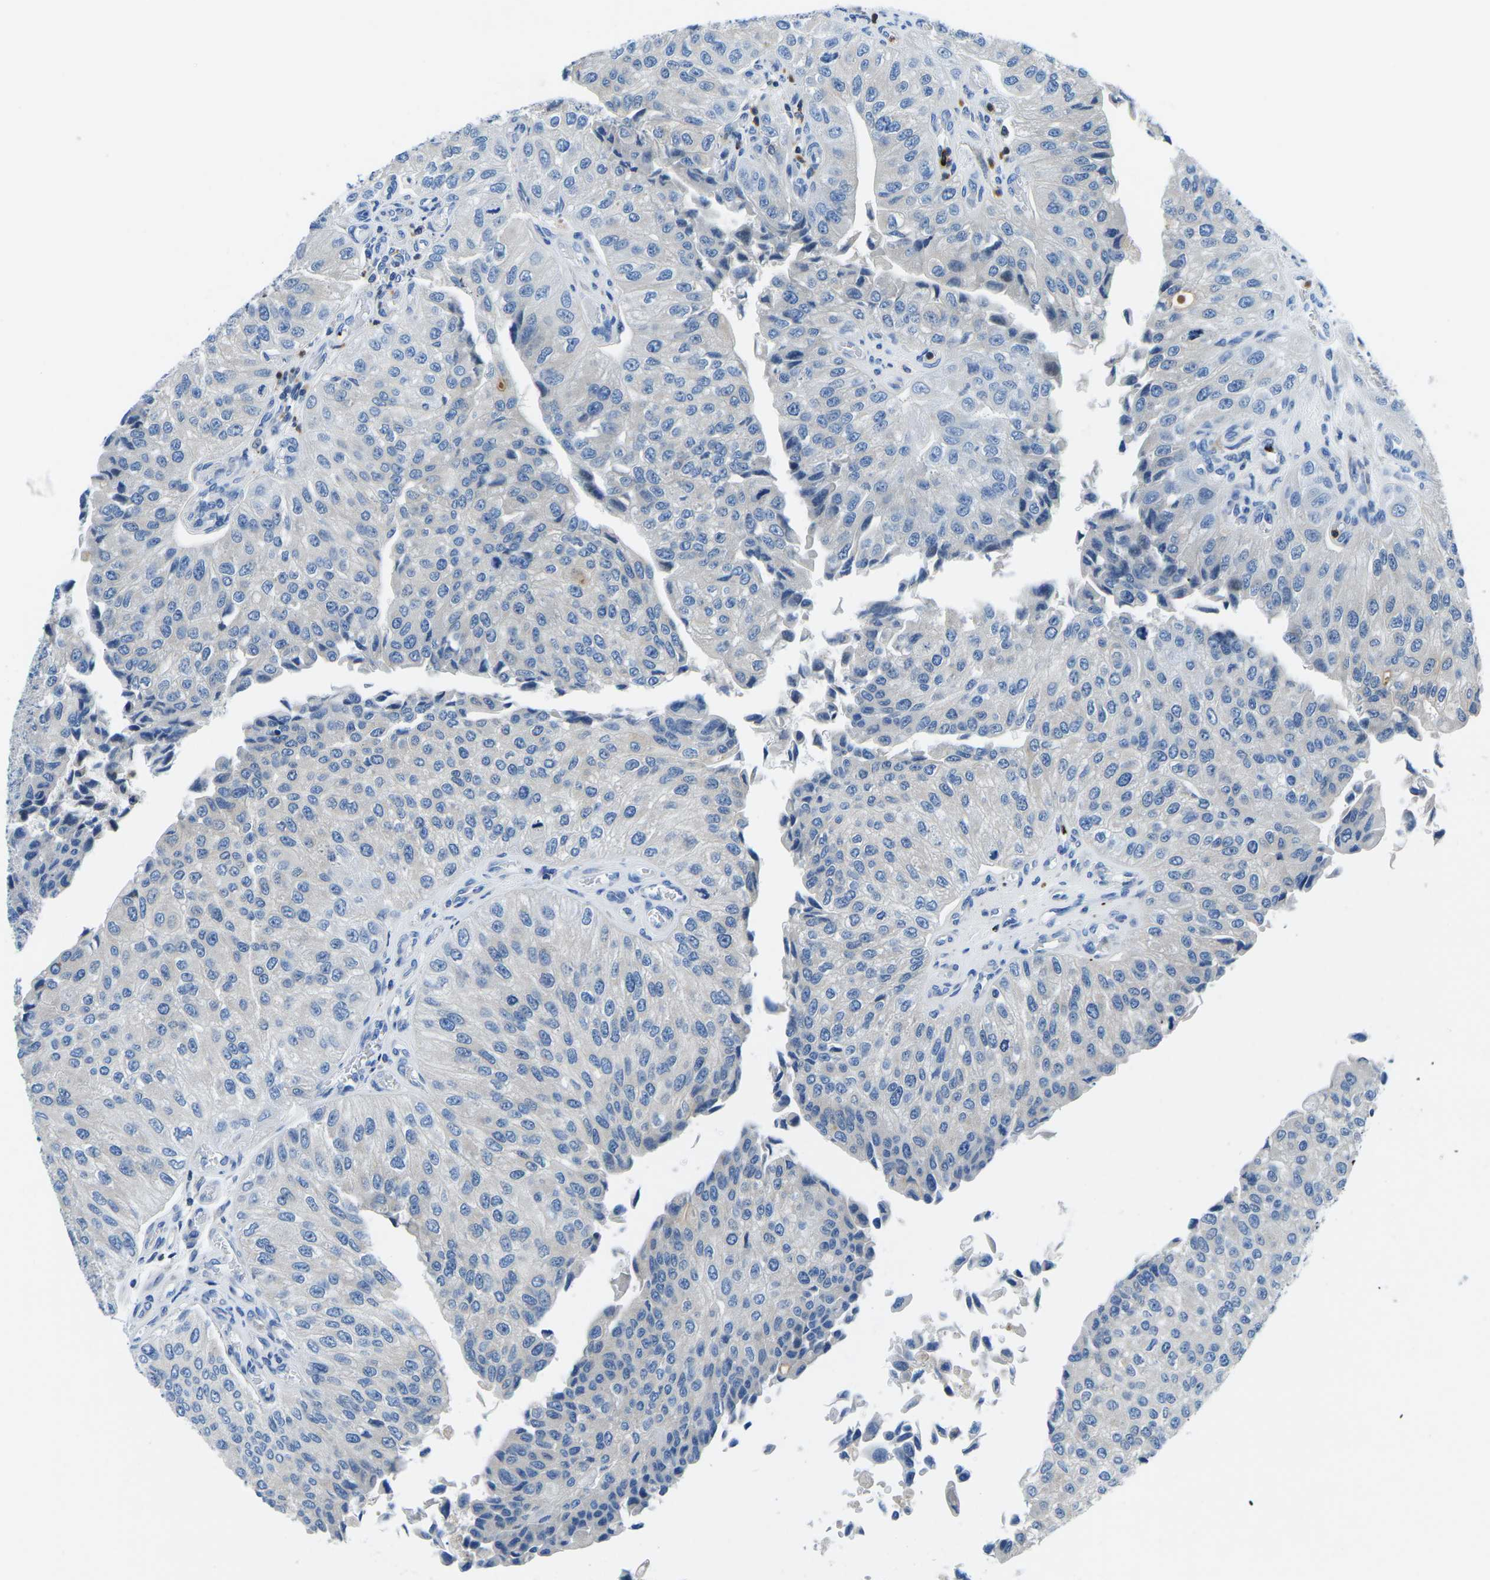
{"staining": {"intensity": "negative", "quantity": "none", "location": "none"}, "tissue": "urothelial cancer", "cell_type": "Tumor cells", "image_type": "cancer", "snomed": [{"axis": "morphology", "description": "Urothelial carcinoma, High grade"}, {"axis": "topography", "description": "Kidney"}, {"axis": "topography", "description": "Urinary bladder"}], "caption": "DAB (3,3'-diaminobenzidine) immunohistochemical staining of urothelial cancer reveals no significant positivity in tumor cells. (DAB (3,3'-diaminobenzidine) IHC with hematoxylin counter stain).", "gene": "MC4R", "patient": {"sex": "male", "age": 77}}